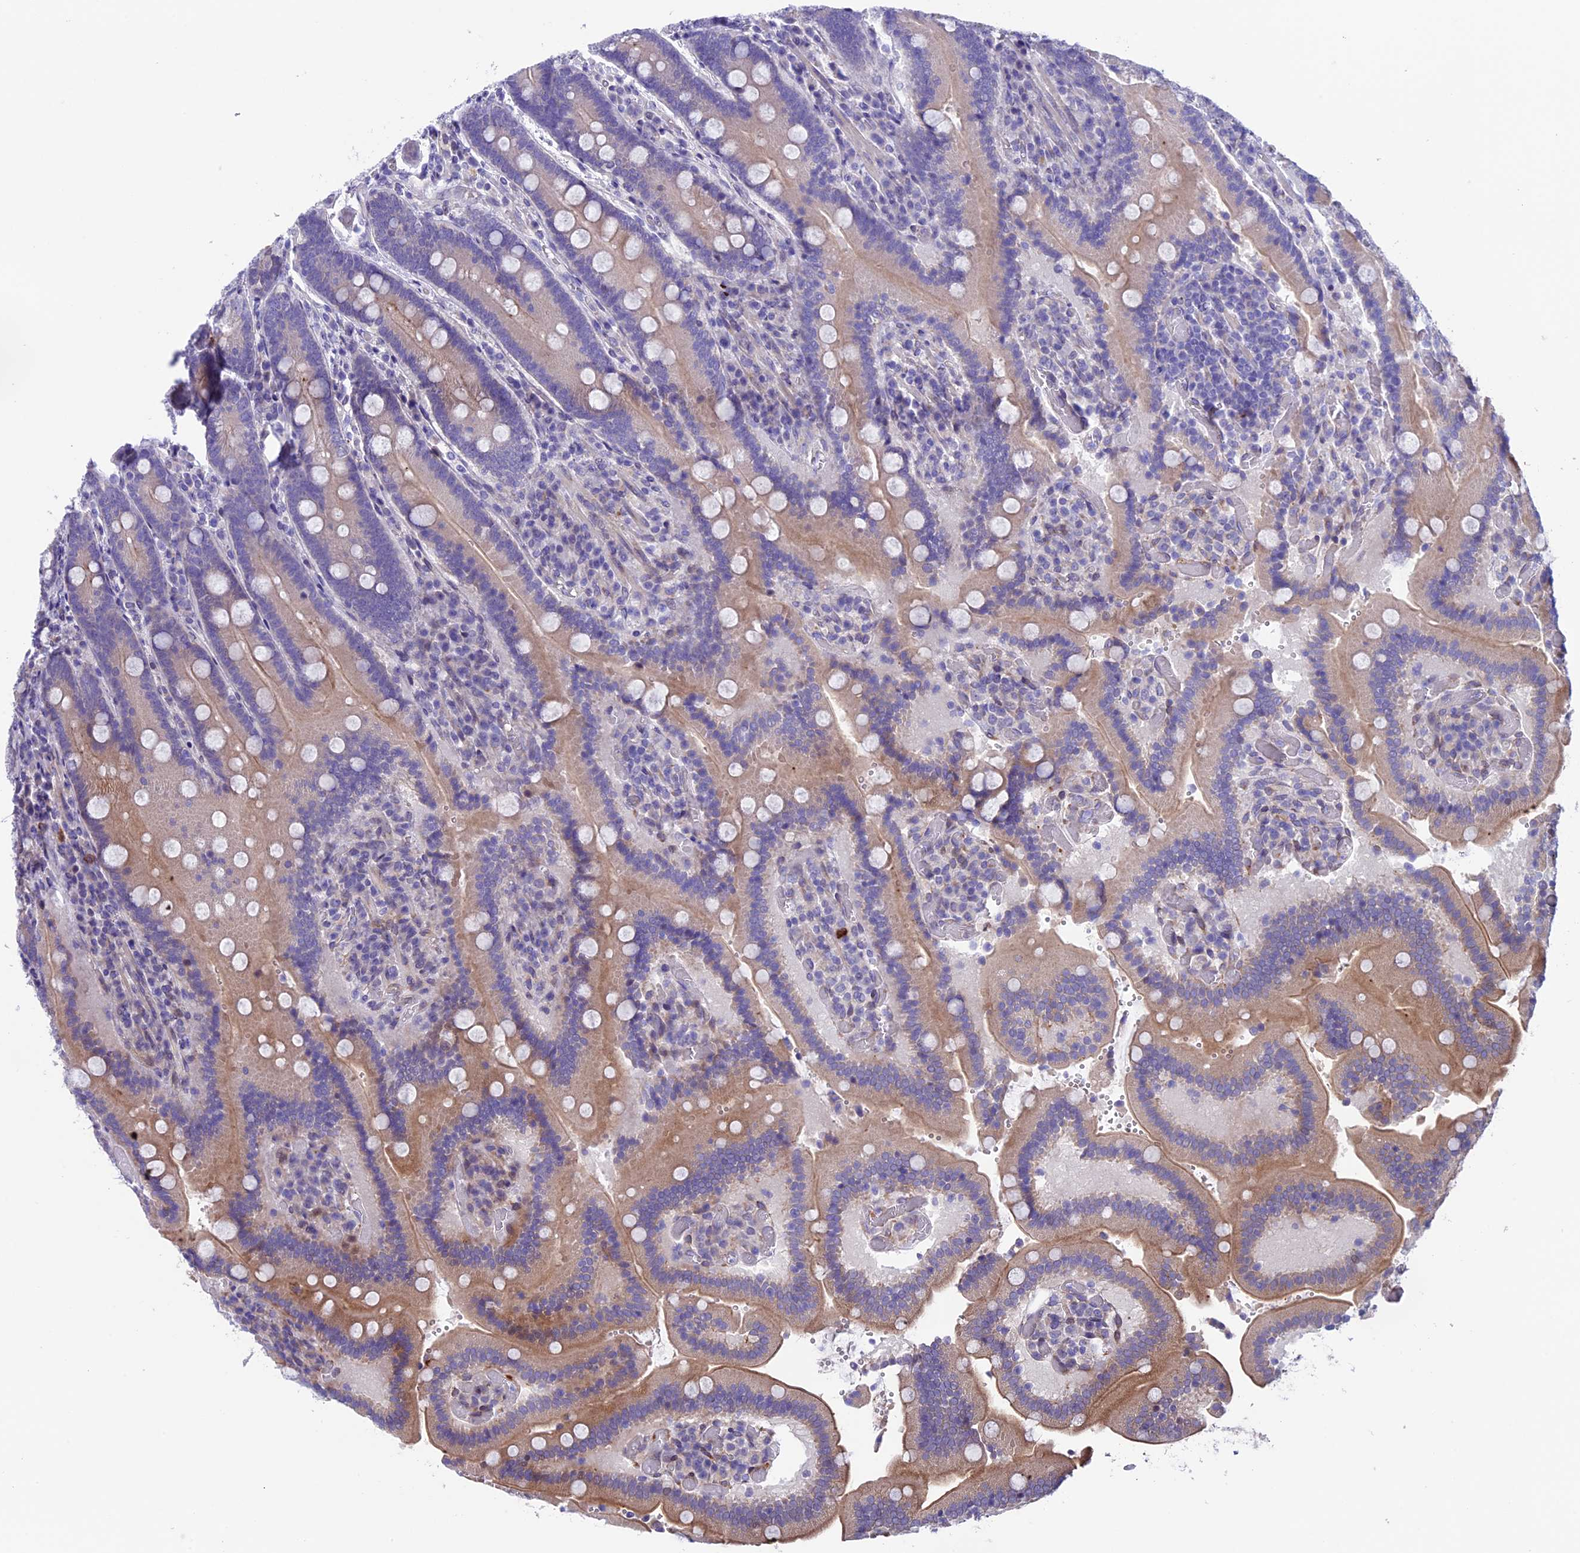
{"staining": {"intensity": "moderate", "quantity": "25%-75%", "location": "cytoplasmic/membranous"}, "tissue": "duodenum", "cell_type": "Glandular cells", "image_type": "normal", "snomed": [{"axis": "morphology", "description": "Normal tissue, NOS"}, {"axis": "topography", "description": "Duodenum"}], "caption": "Immunohistochemical staining of unremarkable duodenum displays medium levels of moderate cytoplasmic/membranous staining in approximately 25%-75% of glandular cells. The staining was performed using DAB to visualize the protein expression in brown, while the nuclei were stained in blue with hematoxylin (Magnification: 20x).", "gene": "TMEM171", "patient": {"sex": "female", "age": 62}}